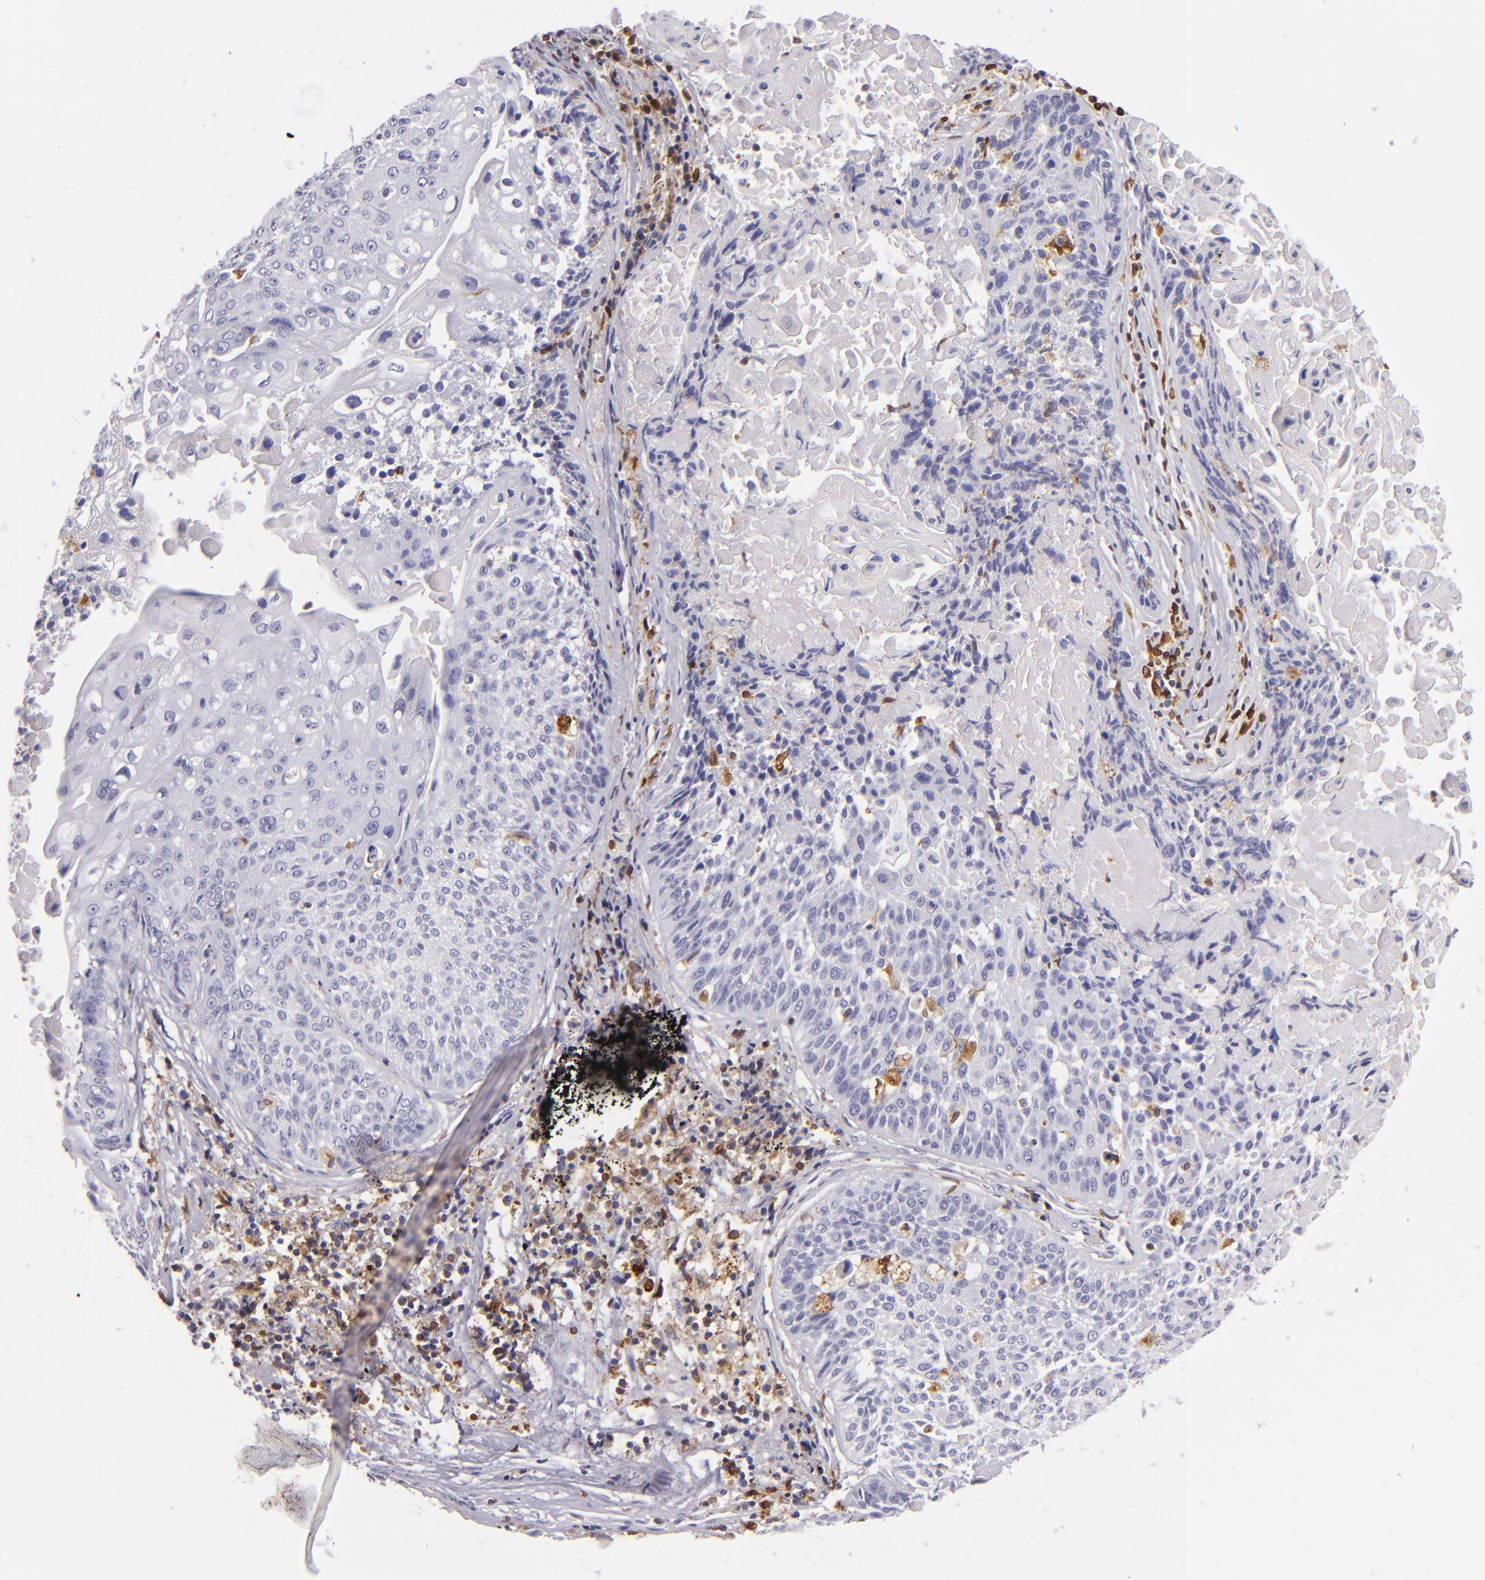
{"staining": {"intensity": "moderate", "quantity": "<25%", "location": "cytoplasmic/membranous"}, "tissue": "lung cancer", "cell_type": "Tumor cells", "image_type": "cancer", "snomed": [{"axis": "morphology", "description": "Adenocarcinoma, NOS"}, {"axis": "topography", "description": "Lung"}], "caption": "A high-resolution histopathology image shows IHC staining of lung cancer (adenocarcinoma), which shows moderate cytoplasmic/membranous positivity in about <25% of tumor cells.", "gene": "CD74", "patient": {"sex": "male", "age": 60}}